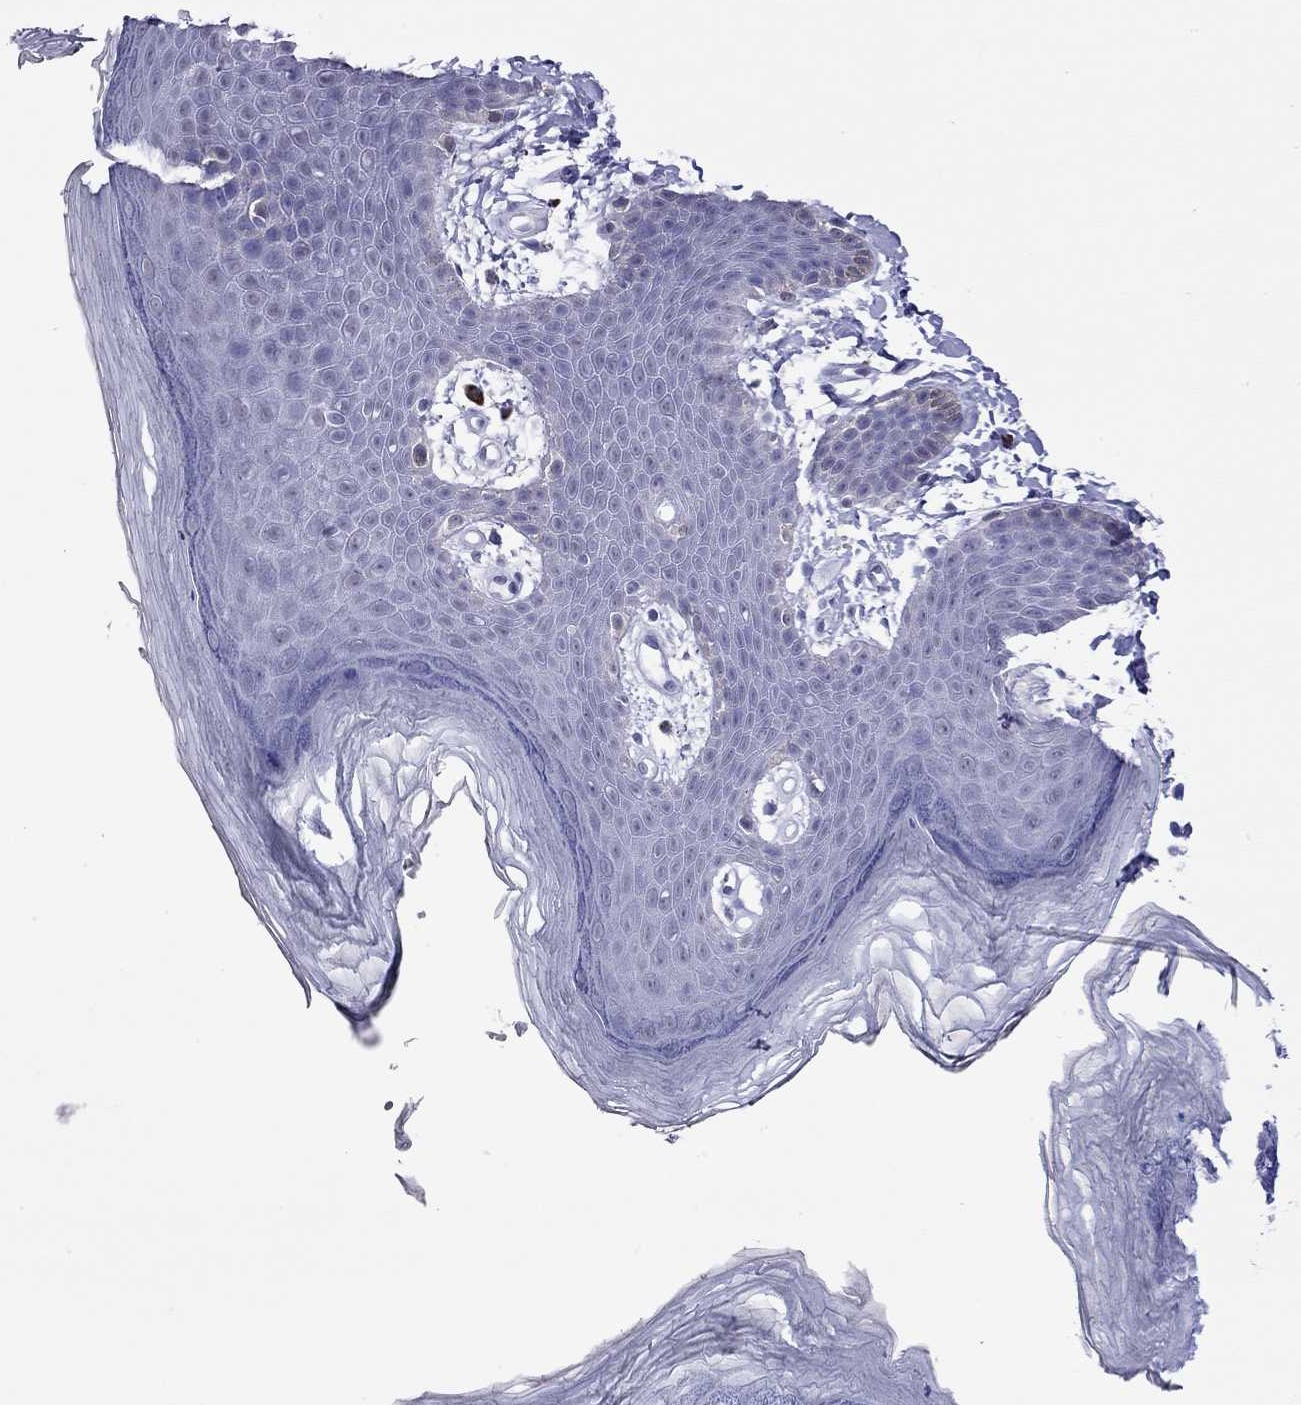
{"staining": {"intensity": "negative", "quantity": "none", "location": "none"}, "tissue": "skin", "cell_type": "Epidermal cells", "image_type": "normal", "snomed": [{"axis": "morphology", "description": "Normal tissue, NOS"}, {"axis": "topography", "description": "Anal"}], "caption": "Image shows no significant protein staining in epidermal cells of normal skin.", "gene": "SLC30A8", "patient": {"sex": "male", "age": 53}}